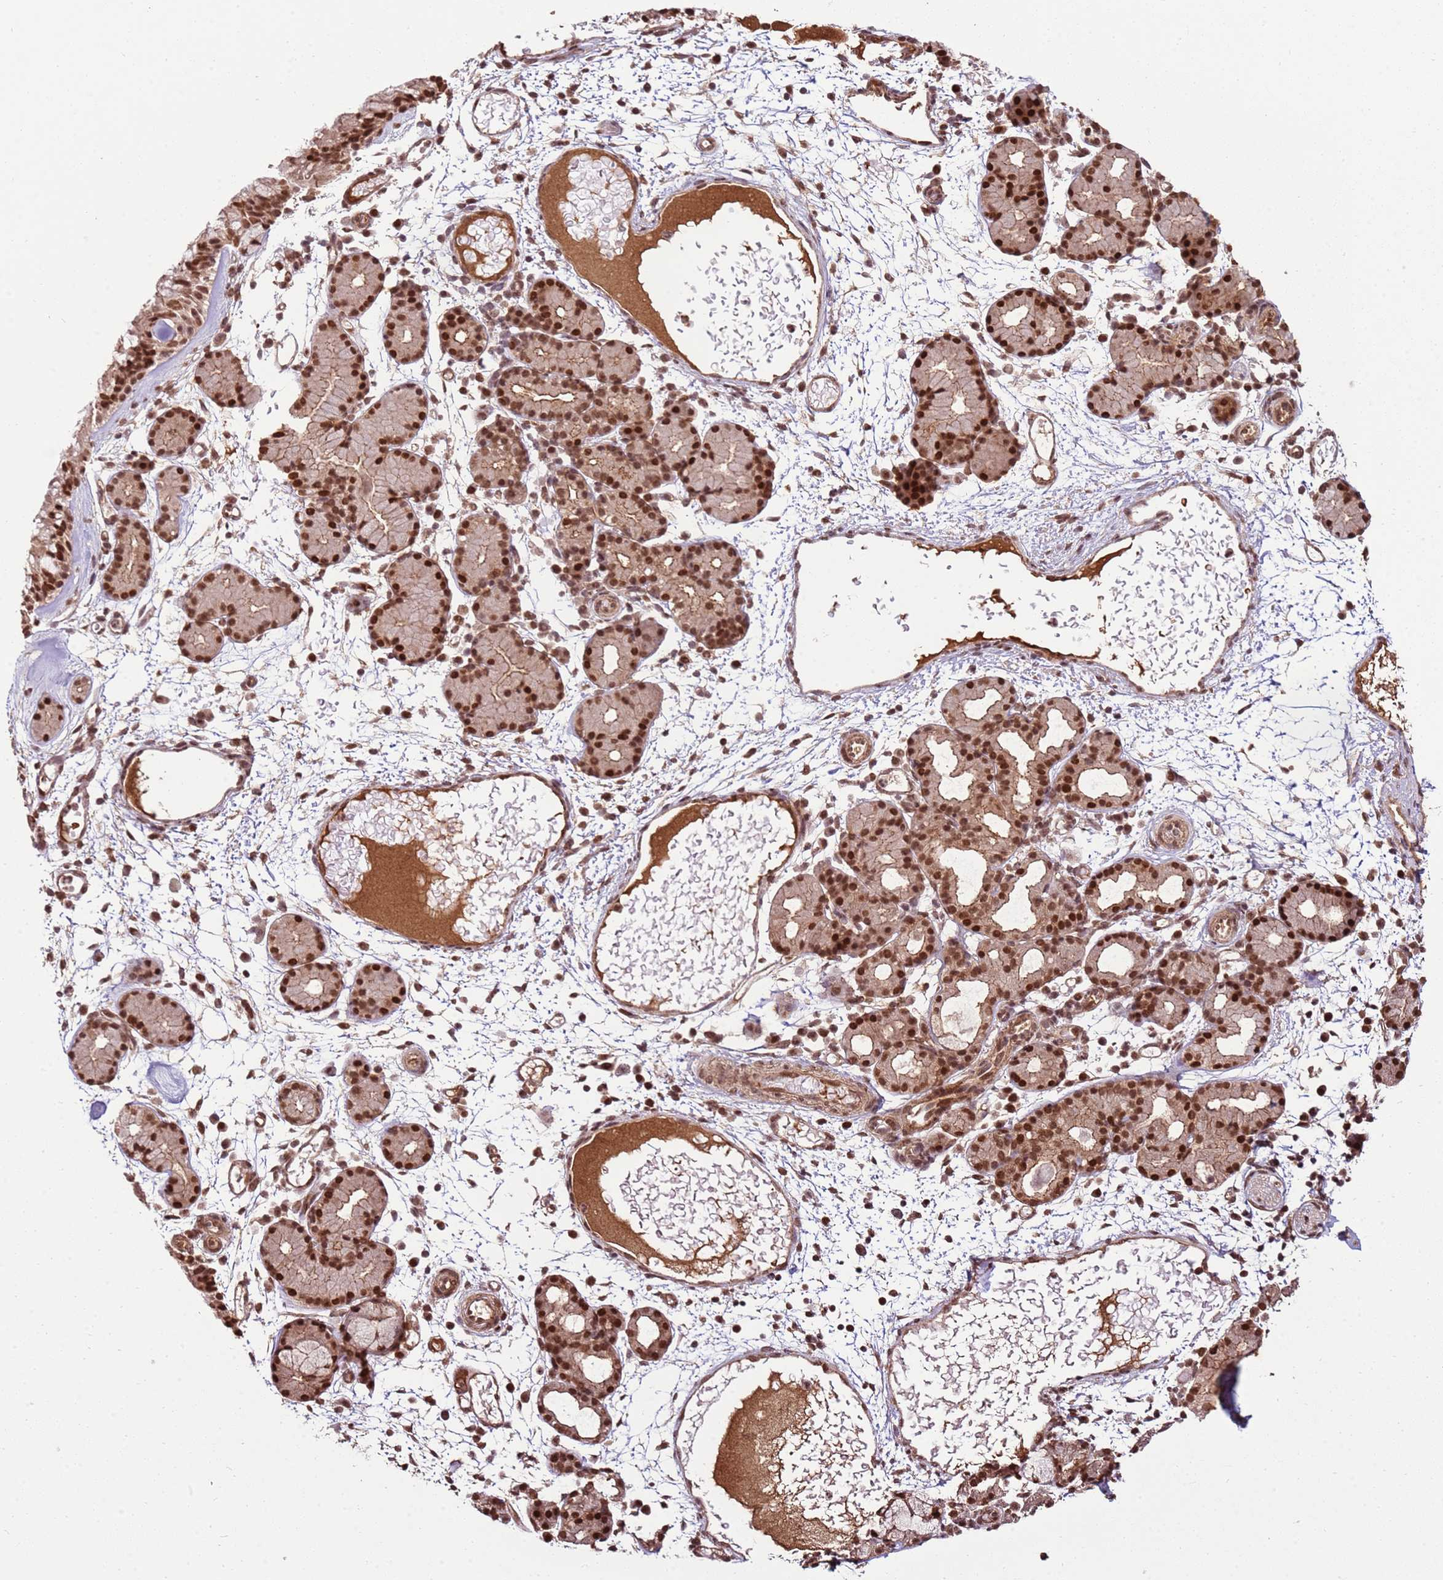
{"staining": {"intensity": "strong", "quantity": ">75%", "location": "cytoplasmic/membranous,nuclear"}, "tissue": "nasopharynx", "cell_type": "Respiratory epithelial cells", "image_type": "normal", "snomed": [{"axis": "morphology", "description": "Normal tissue, NOS"}, {"axis": "topography", "description": "Nasopharynx"}], "caption": "Immunohistochemistry (IHC) histopathology image of unremarkable nasopharynx: nasopharynx stained using IHC shows high levels of strong protein expression localized specifically in the cytoplasmic/membranous,nuclear of respiratory epithelial cells, appearing as a cytoplasmic/membranous,nuclear brown color.", "gene": "ZBTB12", "patient": {"sex": "female", "age": 81}}